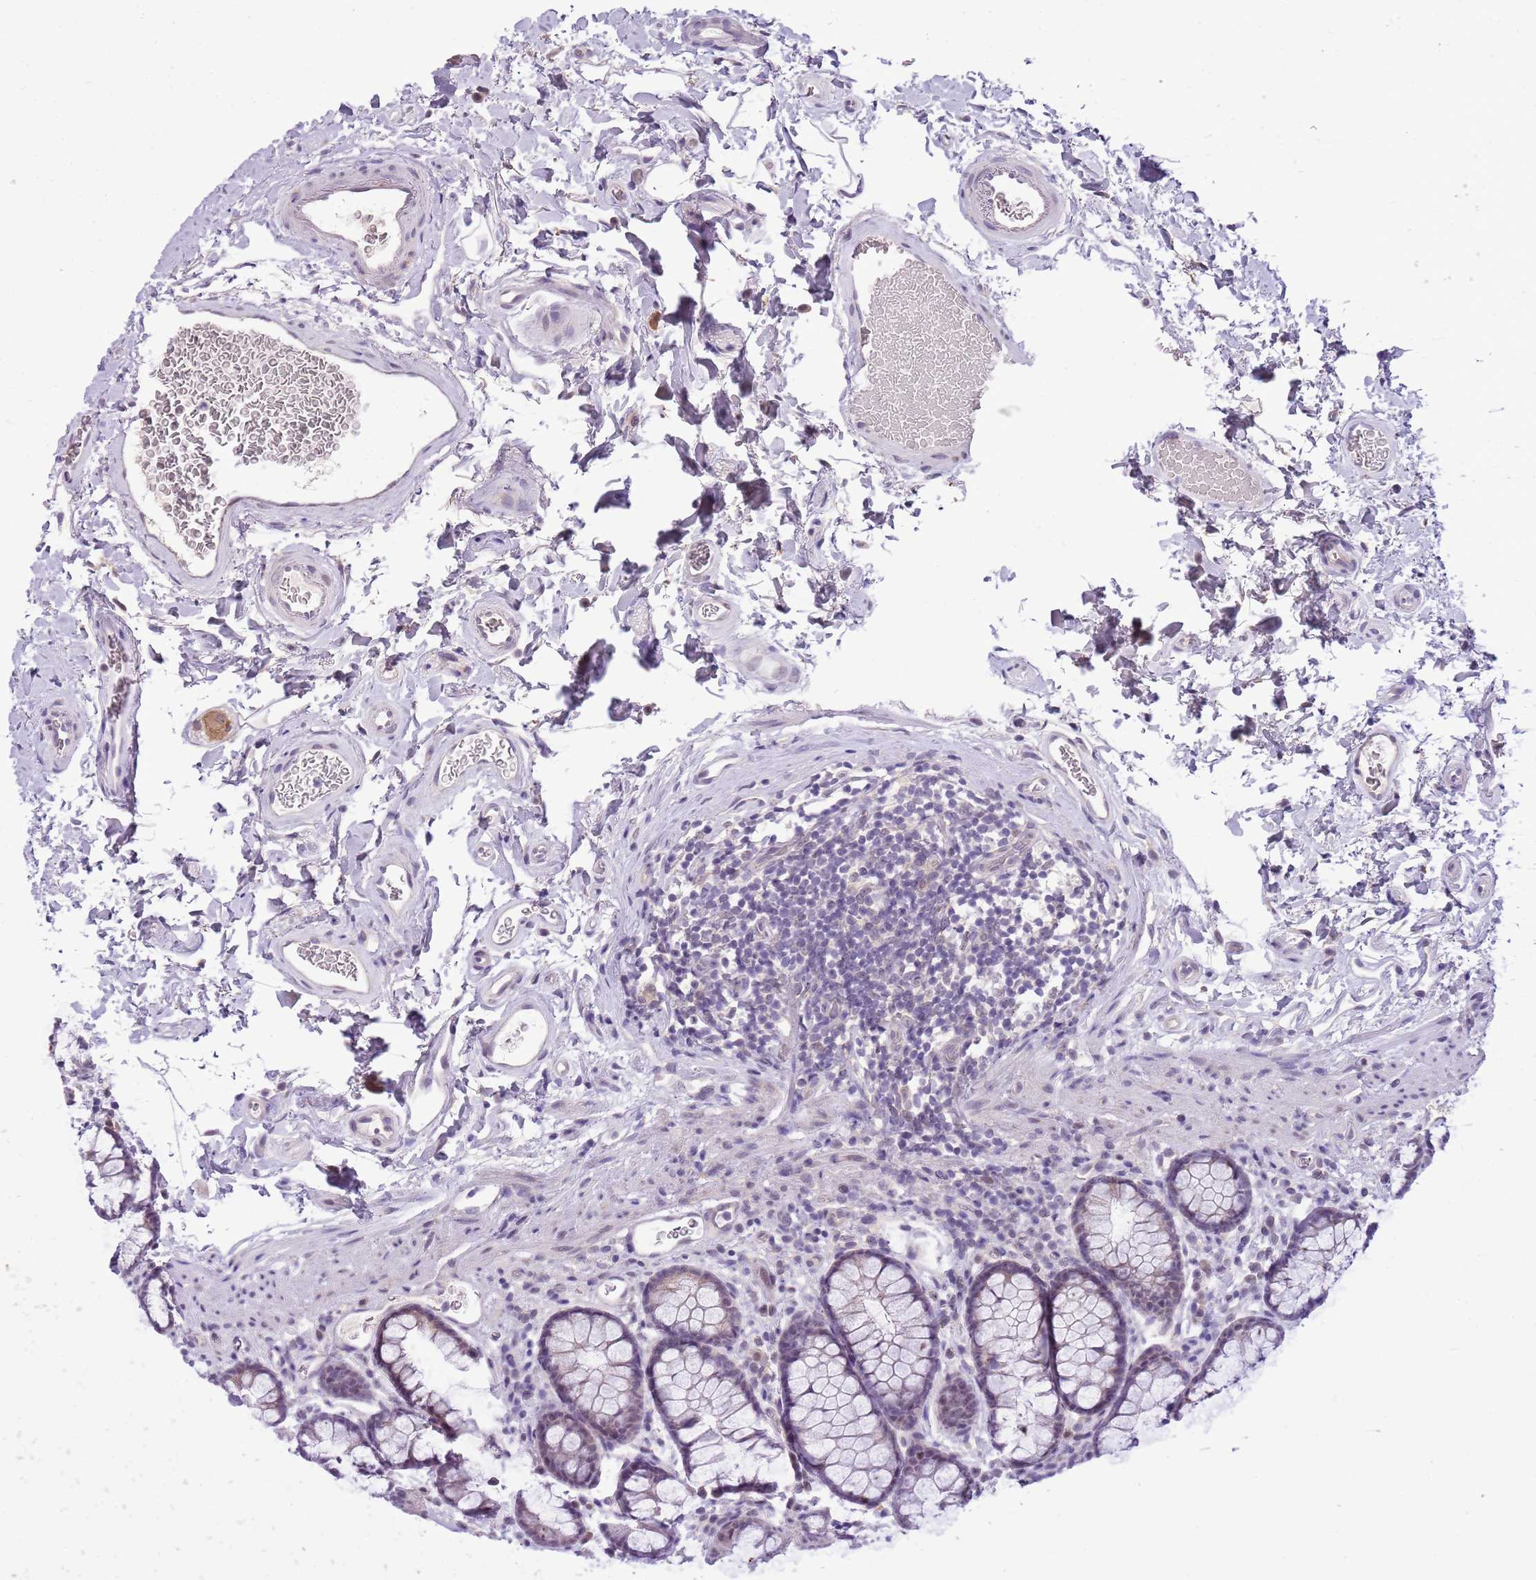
{"staining": {"intensity": "negative", "quantity": "none", "location": "none"}, "tissue": "colon", "cell_type": "Endothelial cells", "image_type": "normal", "snomed": [{"axis": "morphology", "description": "Normal tissue, NOS"}, {"axis": "topography", "description": "Colon"}], "caption": "Immunohistochemical staining of benign human colon exhibits no significant expression in endothelial cells. The staining is performed using DAB brown chromogen with nuclei counter-stained in using hematoxylin.", "gene": "FAM120C", "patient": {"sex": "female", "age": 82}}